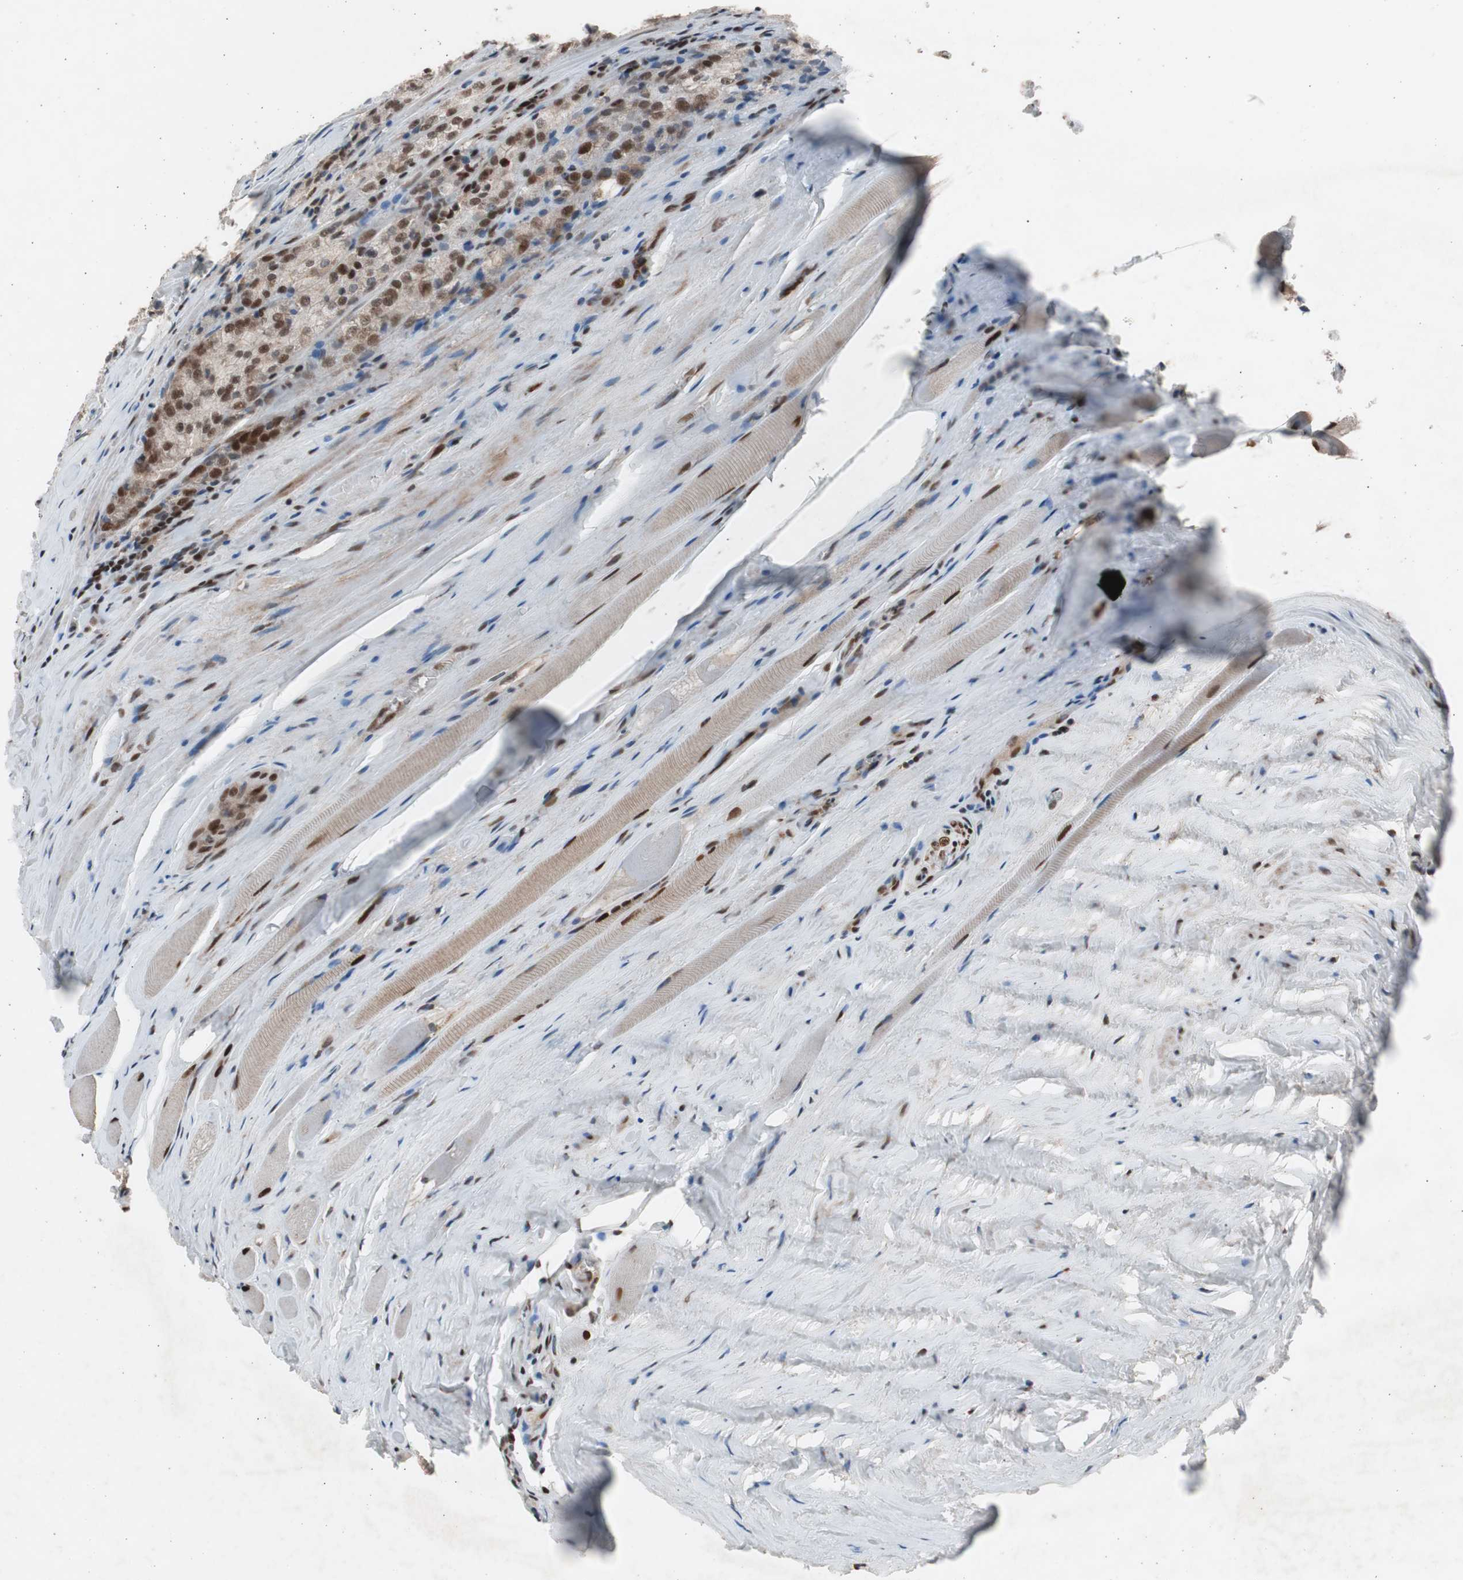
{"staining": {"intensity": "moderate", "quantity": ">75%", "location": "nuclear"}, "tissue": "prostate cancer", "cell_type": "Tumor cells", "image_type": "cancer", "snomed": [{"axis": "morphology", "description": "Adenocarcinoma, Low grade"}, {"axis": "topography", "description": "Prostate"}], "caption": "IHC (DAB (3,3'-diaminobenzidine)) staining of human prostate adenocarcinoma (low-grade) reveals moderate nuclear protein expression in approximately >75% of tumor cells.", "gene": "RPA1", "patient": {"sex": "male", "age": 64}}